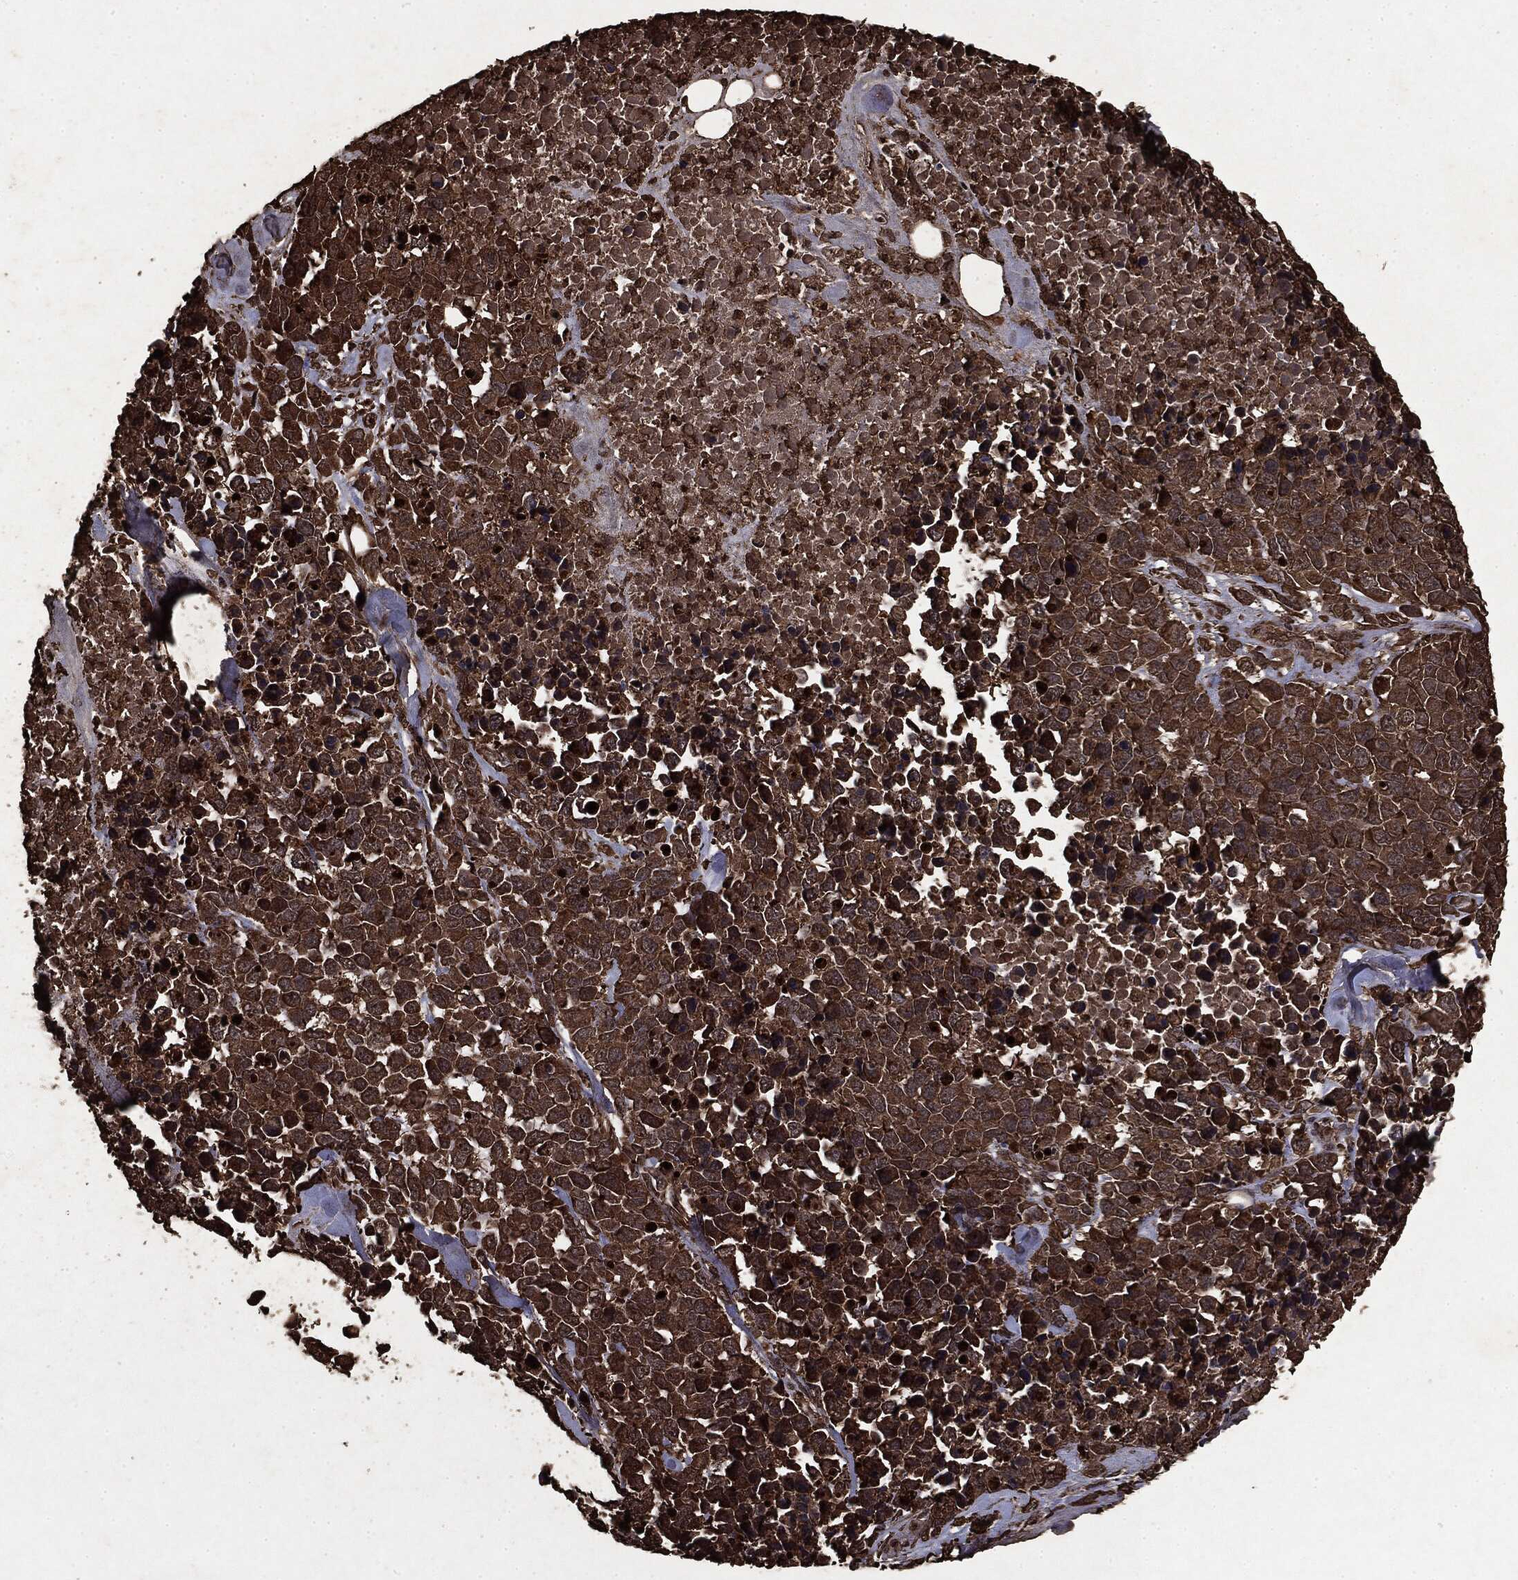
{"staining": {"intensity": "strong", "quantity": ">75%", "location": "cytoplasmic/membranous"}, "tissue": "melanoma", "cell_type": "Tumor cells", "image_type": "cancer", "snomed": [{"axis": "morphology", "description": "Malignant melanoma, Metastatic site"}, {"axis": "topography", "description": "Skin"}], "caption": "Protein expression analysis of human malignant melanoma (metastatic site) reveals strong cytoplasmic/membranous staining in about >75% of tumor cells. (DAB IHC, brown staining for protein, blue staining for nuclei).", "gene": "ARAF", "patient": {"sex": "male", "age": 84}}